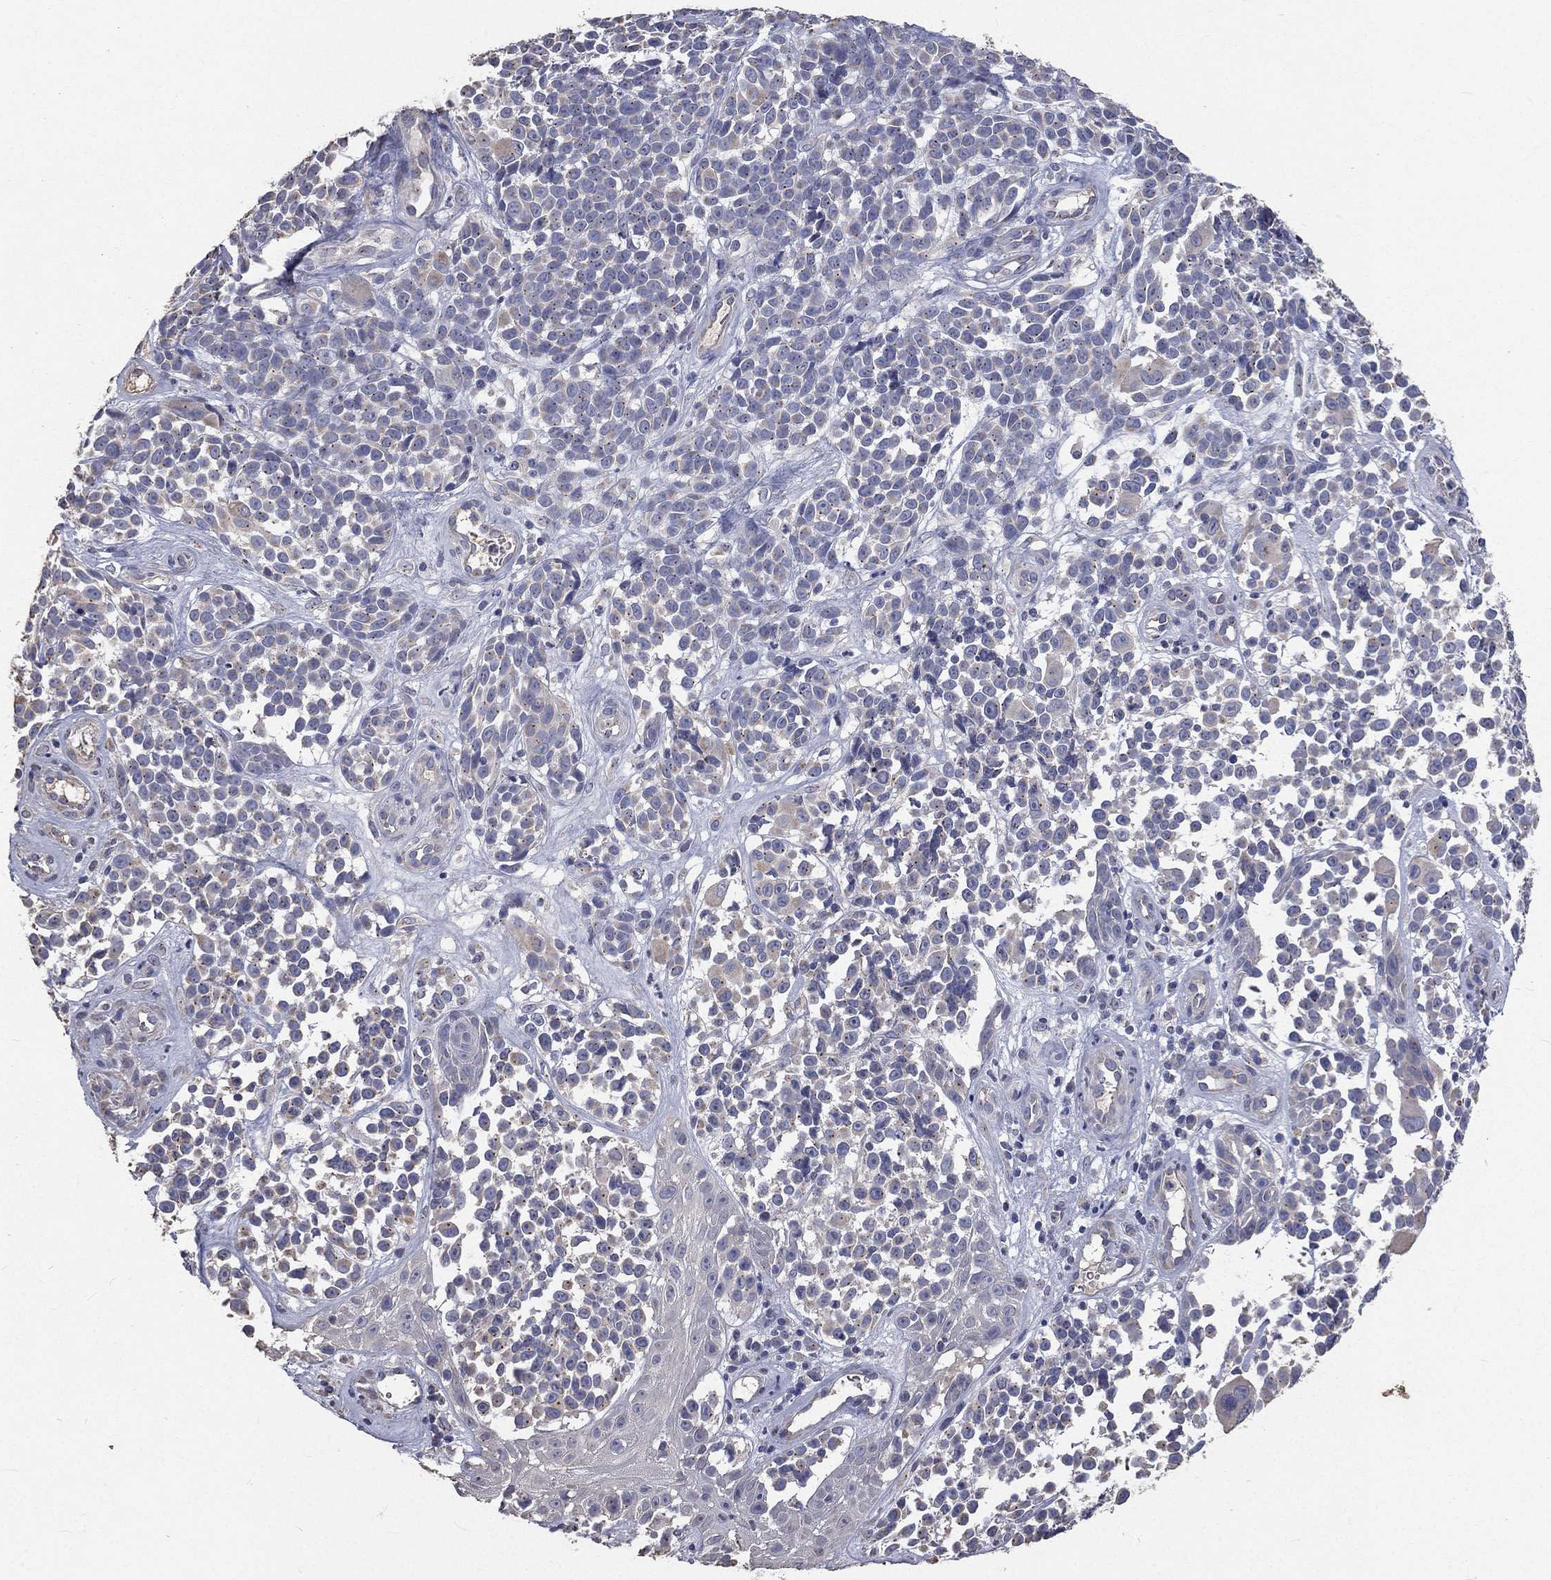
{"staining": {"intensity": "weak", "quantity": "<25%", "location": "cytoplasmic/membranous"}, "tissue": "melanoma", "cell_type": "Tumor cells", "image_type": "cancer", "snomed": [{"axis": "morphology", "description": "Malignant melanoma, NOS"}, {"axis": "topography", "description": "Skin"}], "caption": "Protein analysis of melanoma exhibits no significant staining in tumor cells.", "gene": "CROCC", "patient": {"sex": "female", "age": 88}}